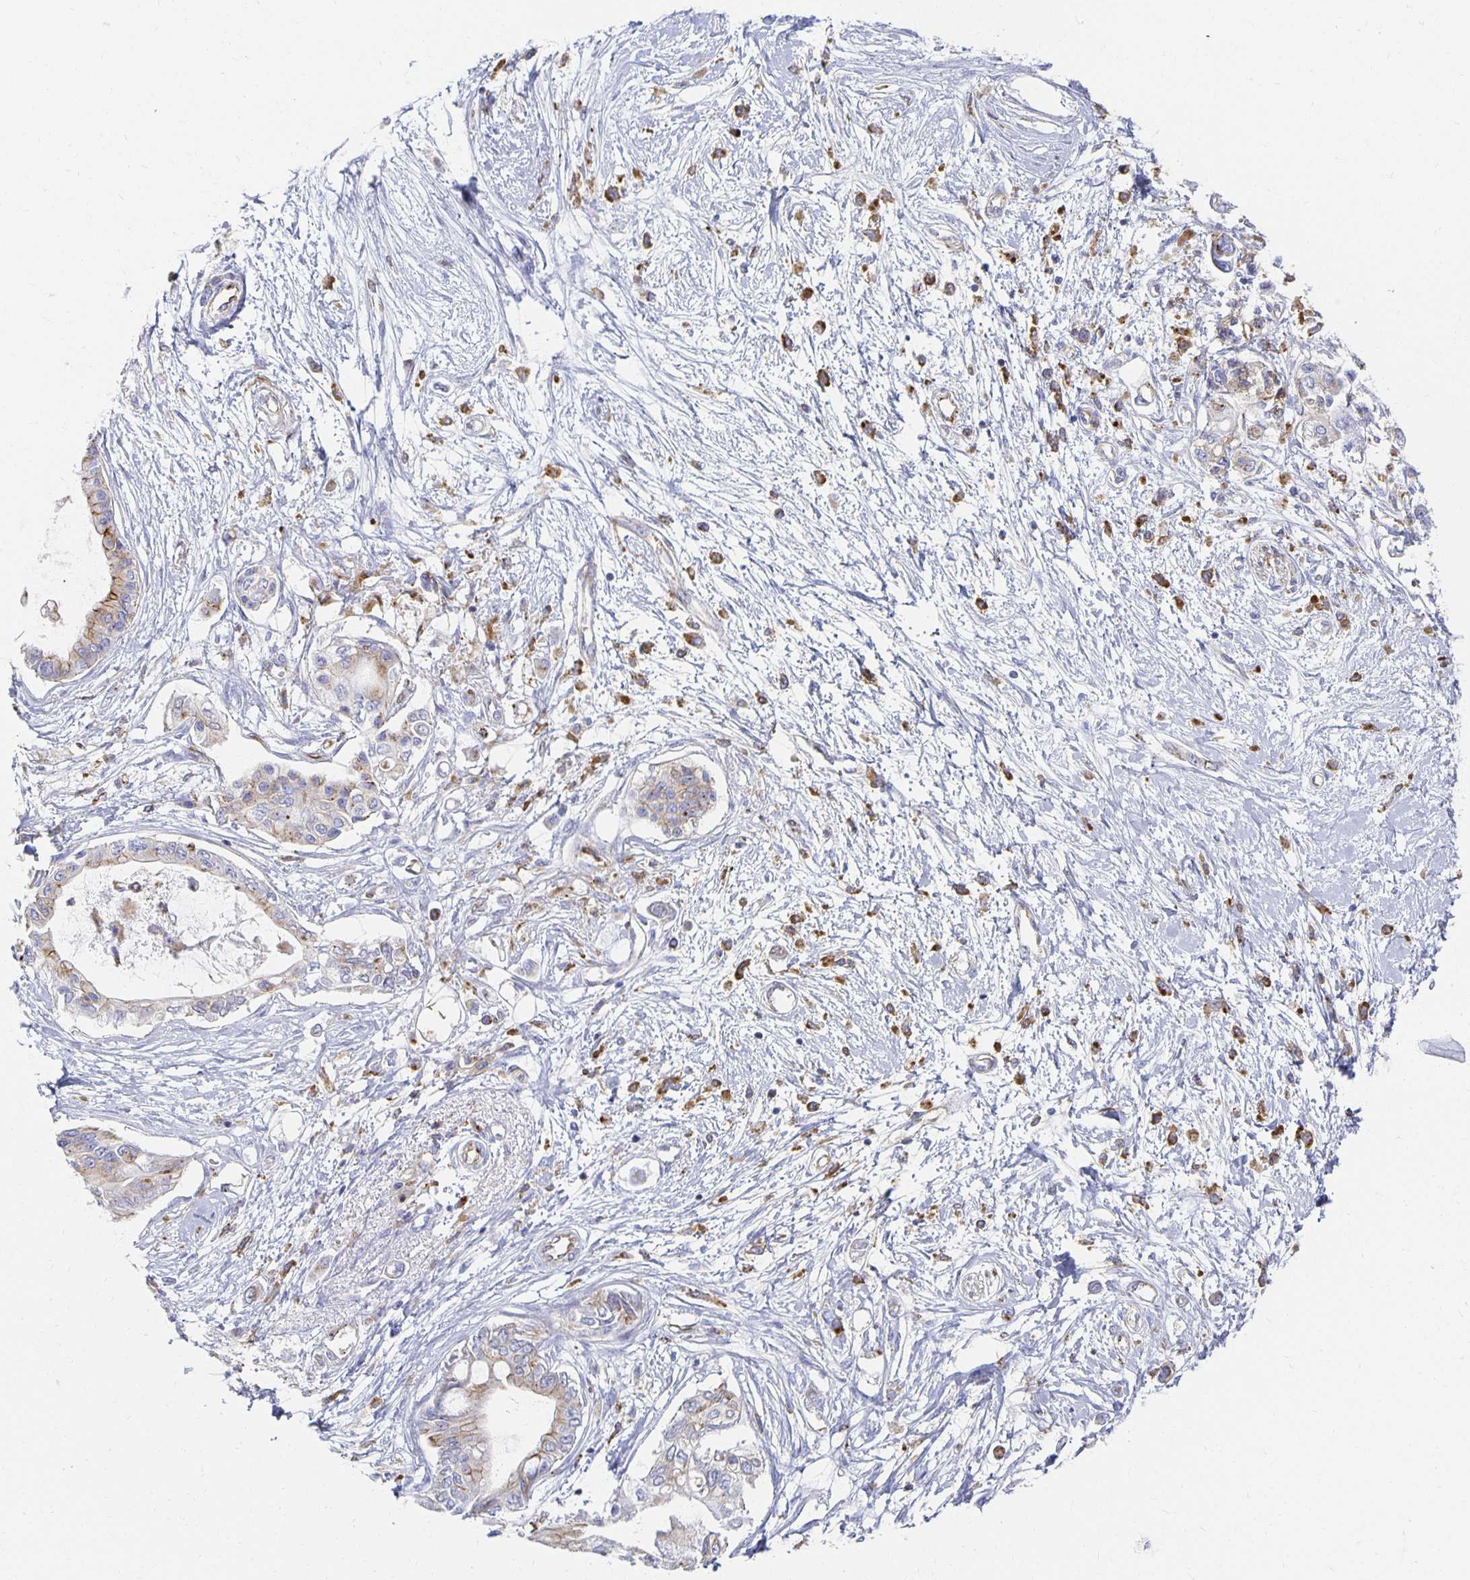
{"staining": {"intensity": "moderate", "quantity": "<25%", "location": "cytoplasmic/membranous"}, "tissue": "pancreatic cancer", "cell_type": "Tumor cells", "image_type": "cancer", "snomed": [{"axis": "morphology", "description": "Adenocarcinoma, NOS"}, {"axis": "topography", "description": "Pancreas"}], "caption": "Adenocarcinoma (pancreatic) stained for a protein exhibits moderate cytoplasmic/membranous positivity in tumor cells.", "gene": "TAAR1", "patient": {"sex": "female", "age": 77}}